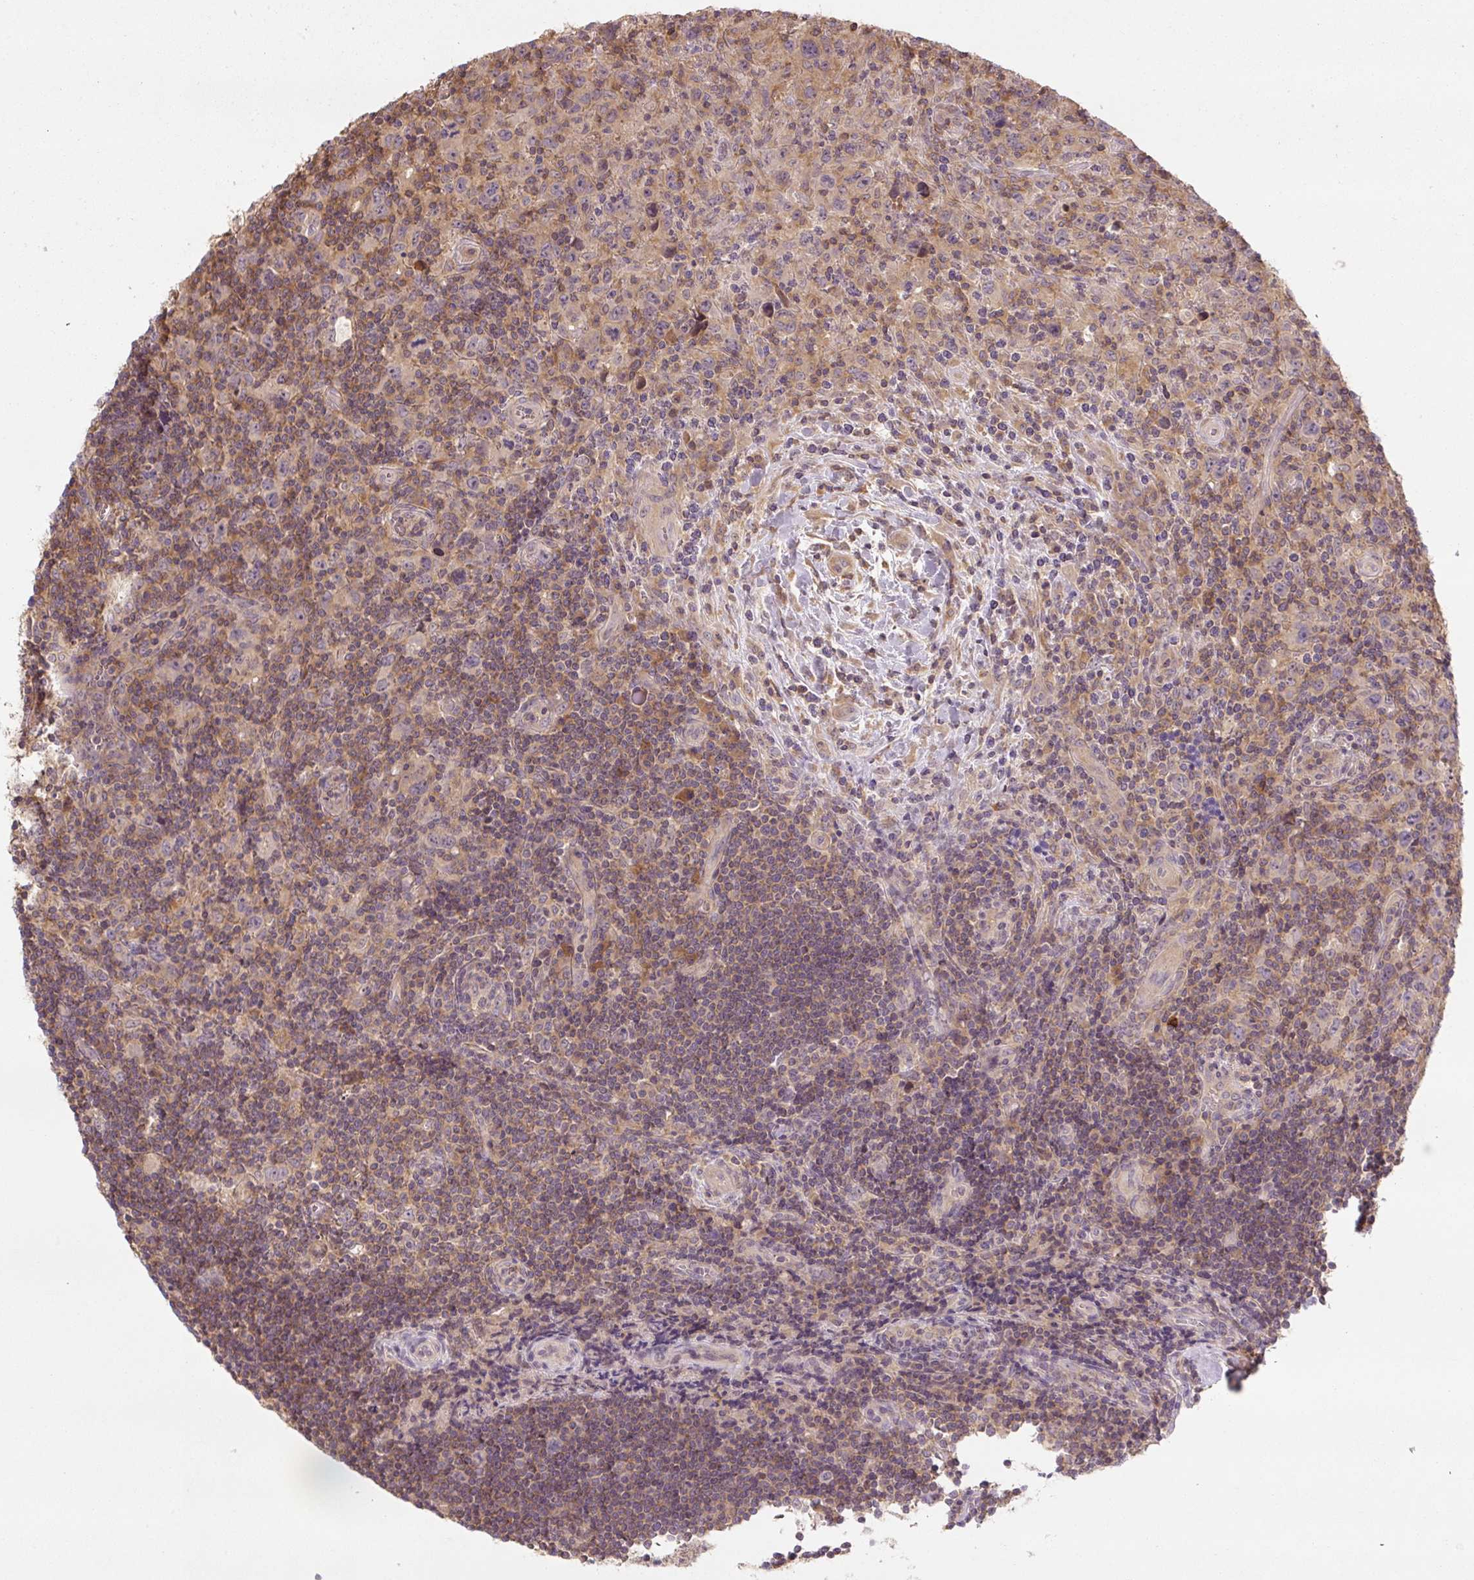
{"staining": {"intensity": "negative", "quantity": "none", "location": "none"}, "tissue": "lymphoma", "cell_type": "Tumor cells", "image_type": "cancer", "snomed": [{"axis": "morphology", "description": "Hodgkin's disease, NOS"}, {"axis": "topography", "description": "Lymph node"}], "caption": "Immunohistochemistry photomicrograph of neoplastic tissue: human Hodgkin's disease stained with DAB (3,3'-diaminobenzidine) displays no significant protein expression in tumor cells. (Immunohistochemistry, brightfield microscopy, high magnification).", "gene": "C2orf73", "patient": {"sex": "female", "age": 18}}